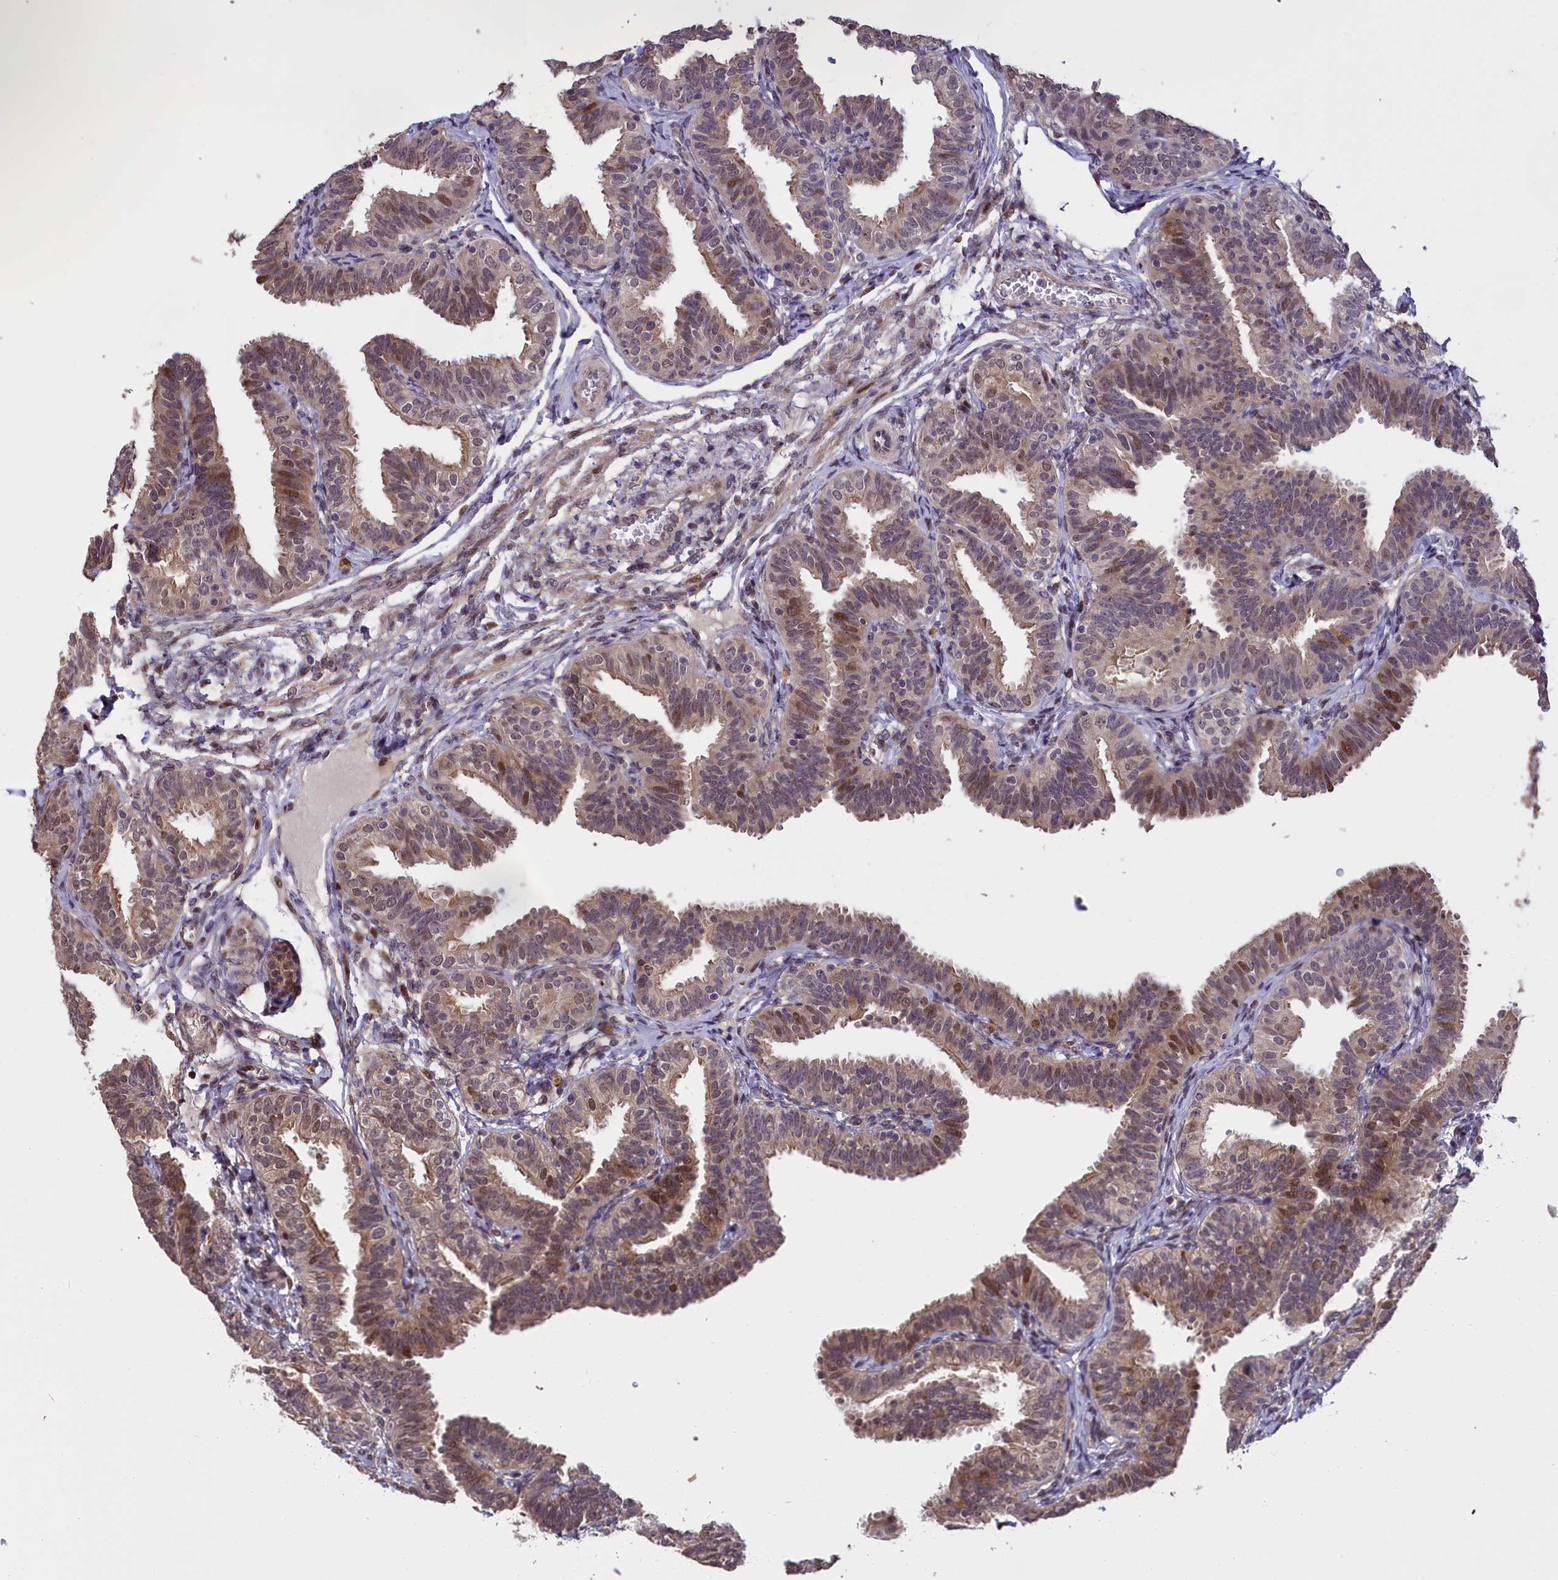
{"staining": {"intensity": "moderate", "quantity": "25%-75%", "location": "cytoplasmic/membranous,nuclear"}, "tissue": "fallopian tube", "cell_type": "Glandular cells", "image_type": "normal", "snomed": [{"axis": "morphology", "description": "Normal tissue, NOS"}, {"axis": "topography", "description": "Fallopian tube"}], "caption": "Protein expression analysis of unremarkable fallopian tube shows moderate cytoplasmic/membranous,nuclear staining in about 25%-75% of glandular cells.", "gene": "RELB", "patient": {"sex": "female", "age": 35}}